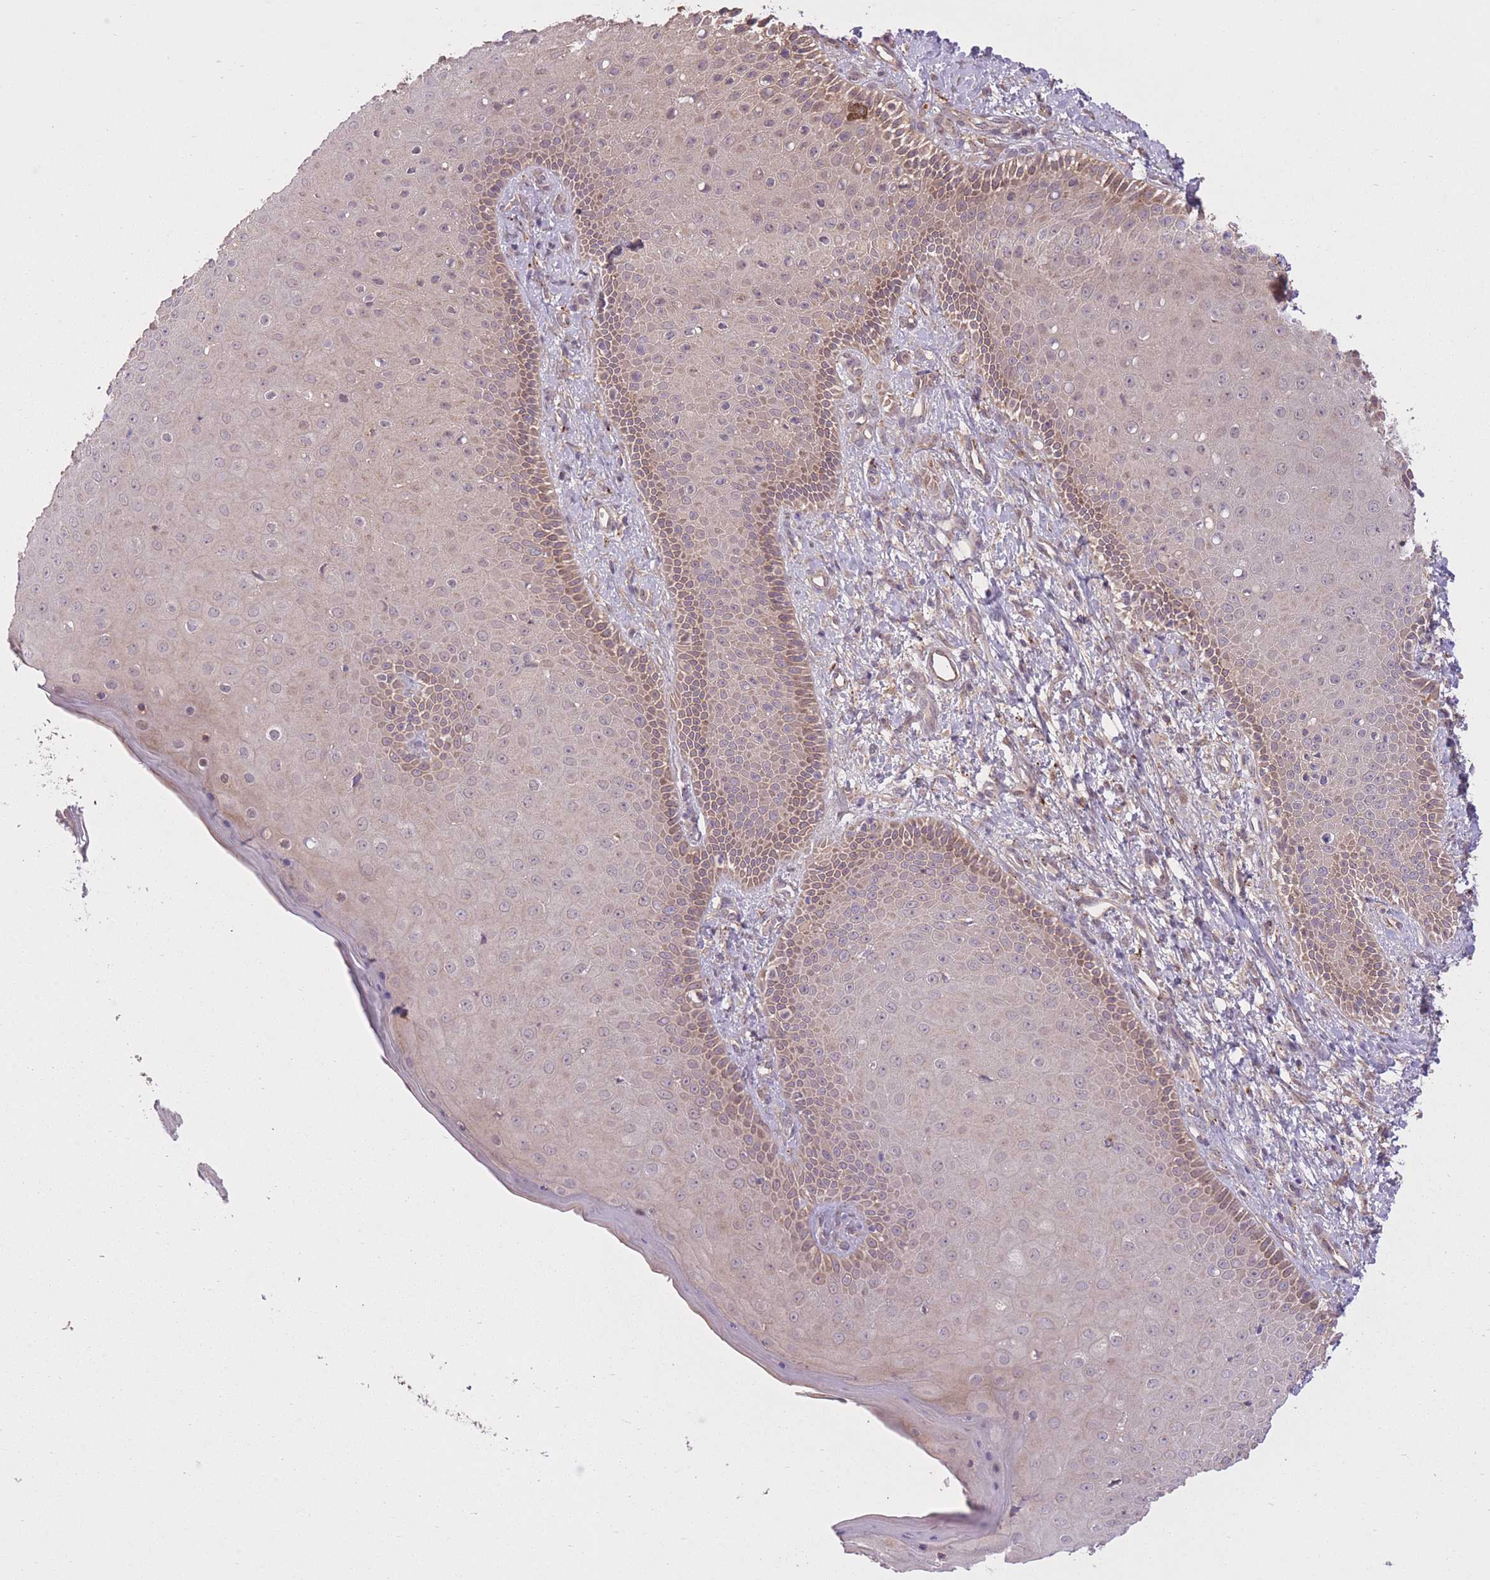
{"staining": {"intensity": "moderate", "quantity": "25%-75%", "location": "cytoplasmic/membranous"}, "tissue": "skin", "cell_type": "Epidermal cells", "image_type": "normal", "snomed": [{"axis": "morphology", "description": "Normal tissue, NOS"}, {"axis": "topography", "description": "Anal"}], "caption": "The image shows staining of unremarkable skin, revealing moderate cytoplasmic/membranous protein staining (brown color) within epidermal cells. (DAB IHC, brown staining for protein, blue staining for nuclei).", "gene": "POLR3F", "patient": {"sex": "male", "age": 80}}